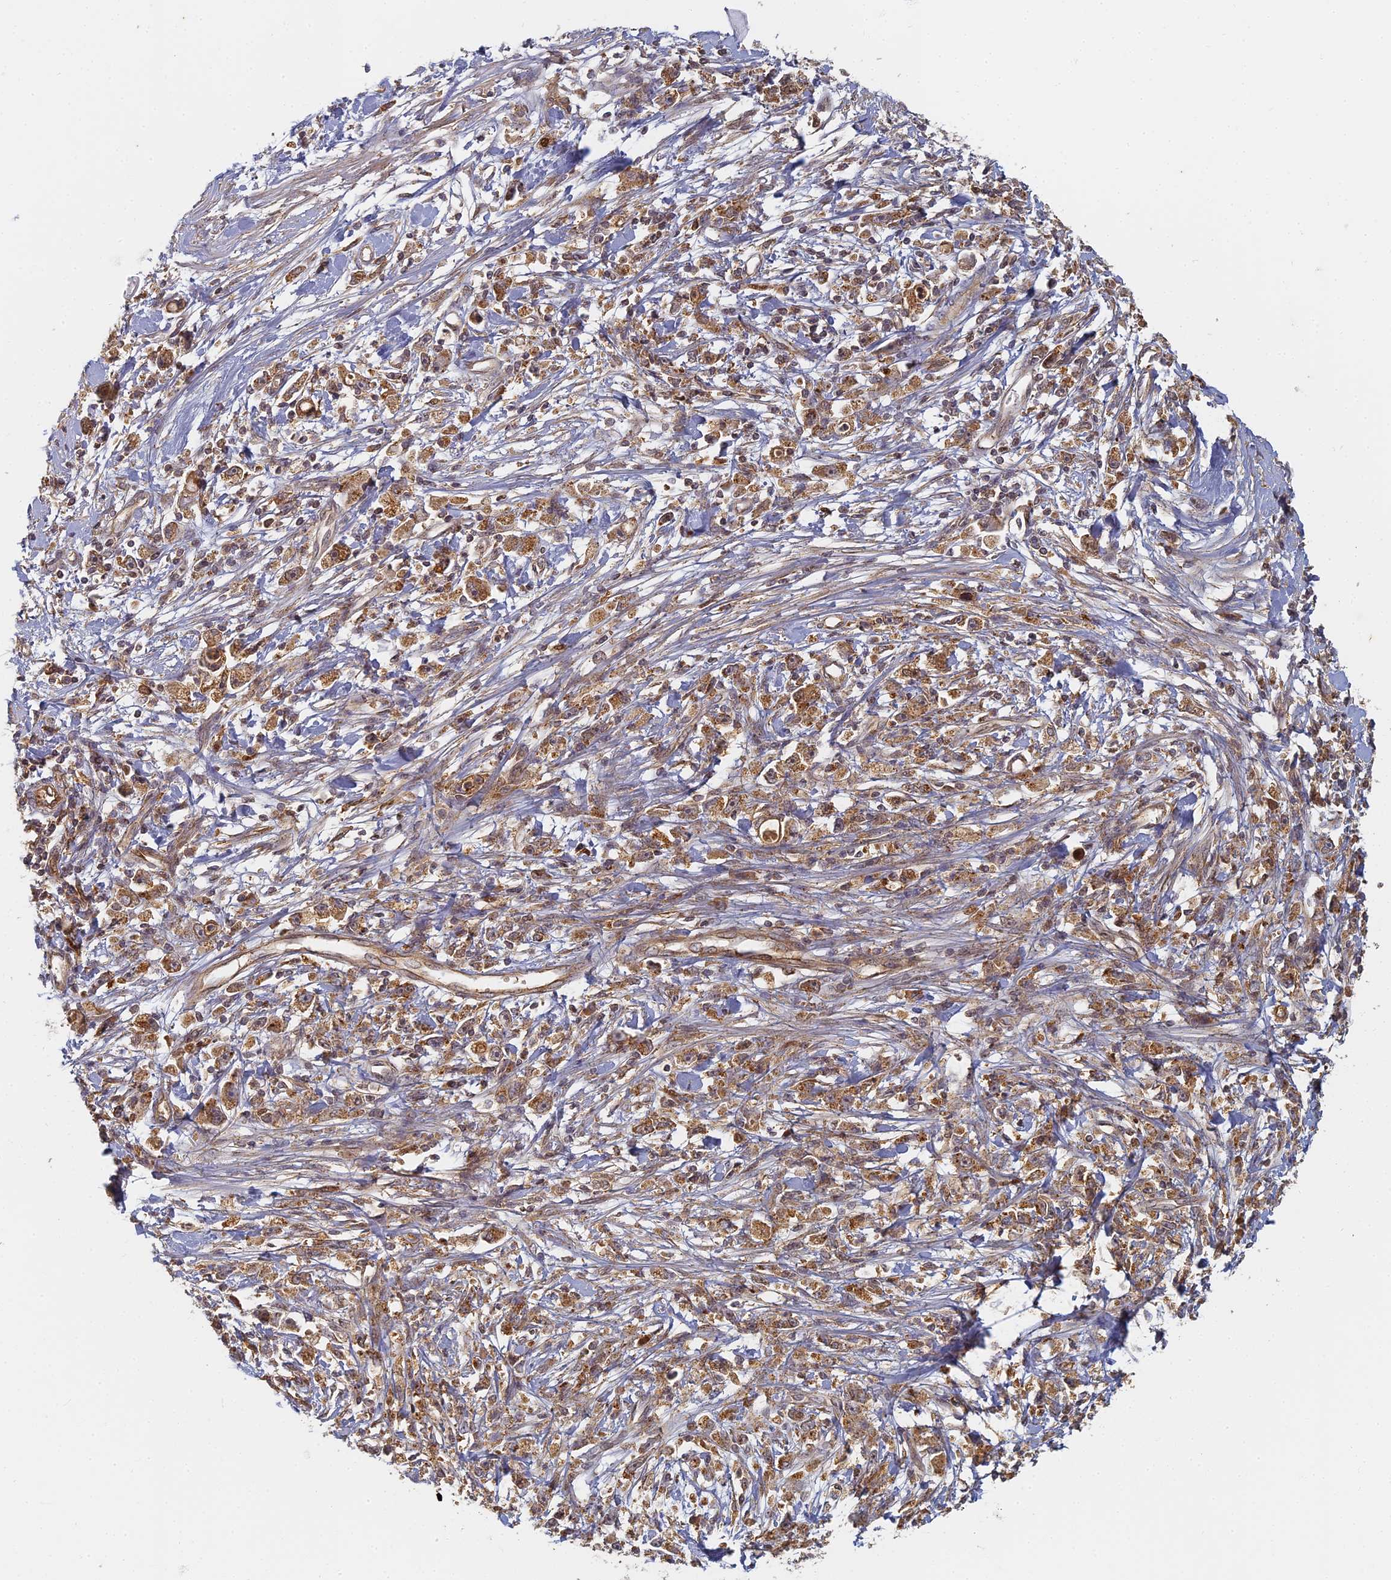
{"staining": {"intensity": "moderate", "quantity": ">75%", "location": "cytoplasmic/membranous"}, "tissue": "stomach cancer", "cell_type": "Tumor cells", "image_type": "cancer", "snomed": [{"axis": "morphology", "description": "Adenocarcinoma, NOS"}, {"axis": "topography", "description": "Stomach"}], "caption": "Protein expression analysis of stomach adenocarcinoma reveals moderate cytoplasmic/membranous positivity in about >75% of tumor cells. The protein is shown in brown color, while the nuclei are stained blue.", "gene": "INO80D", "patient": {"sex": "female", "age": 59}}